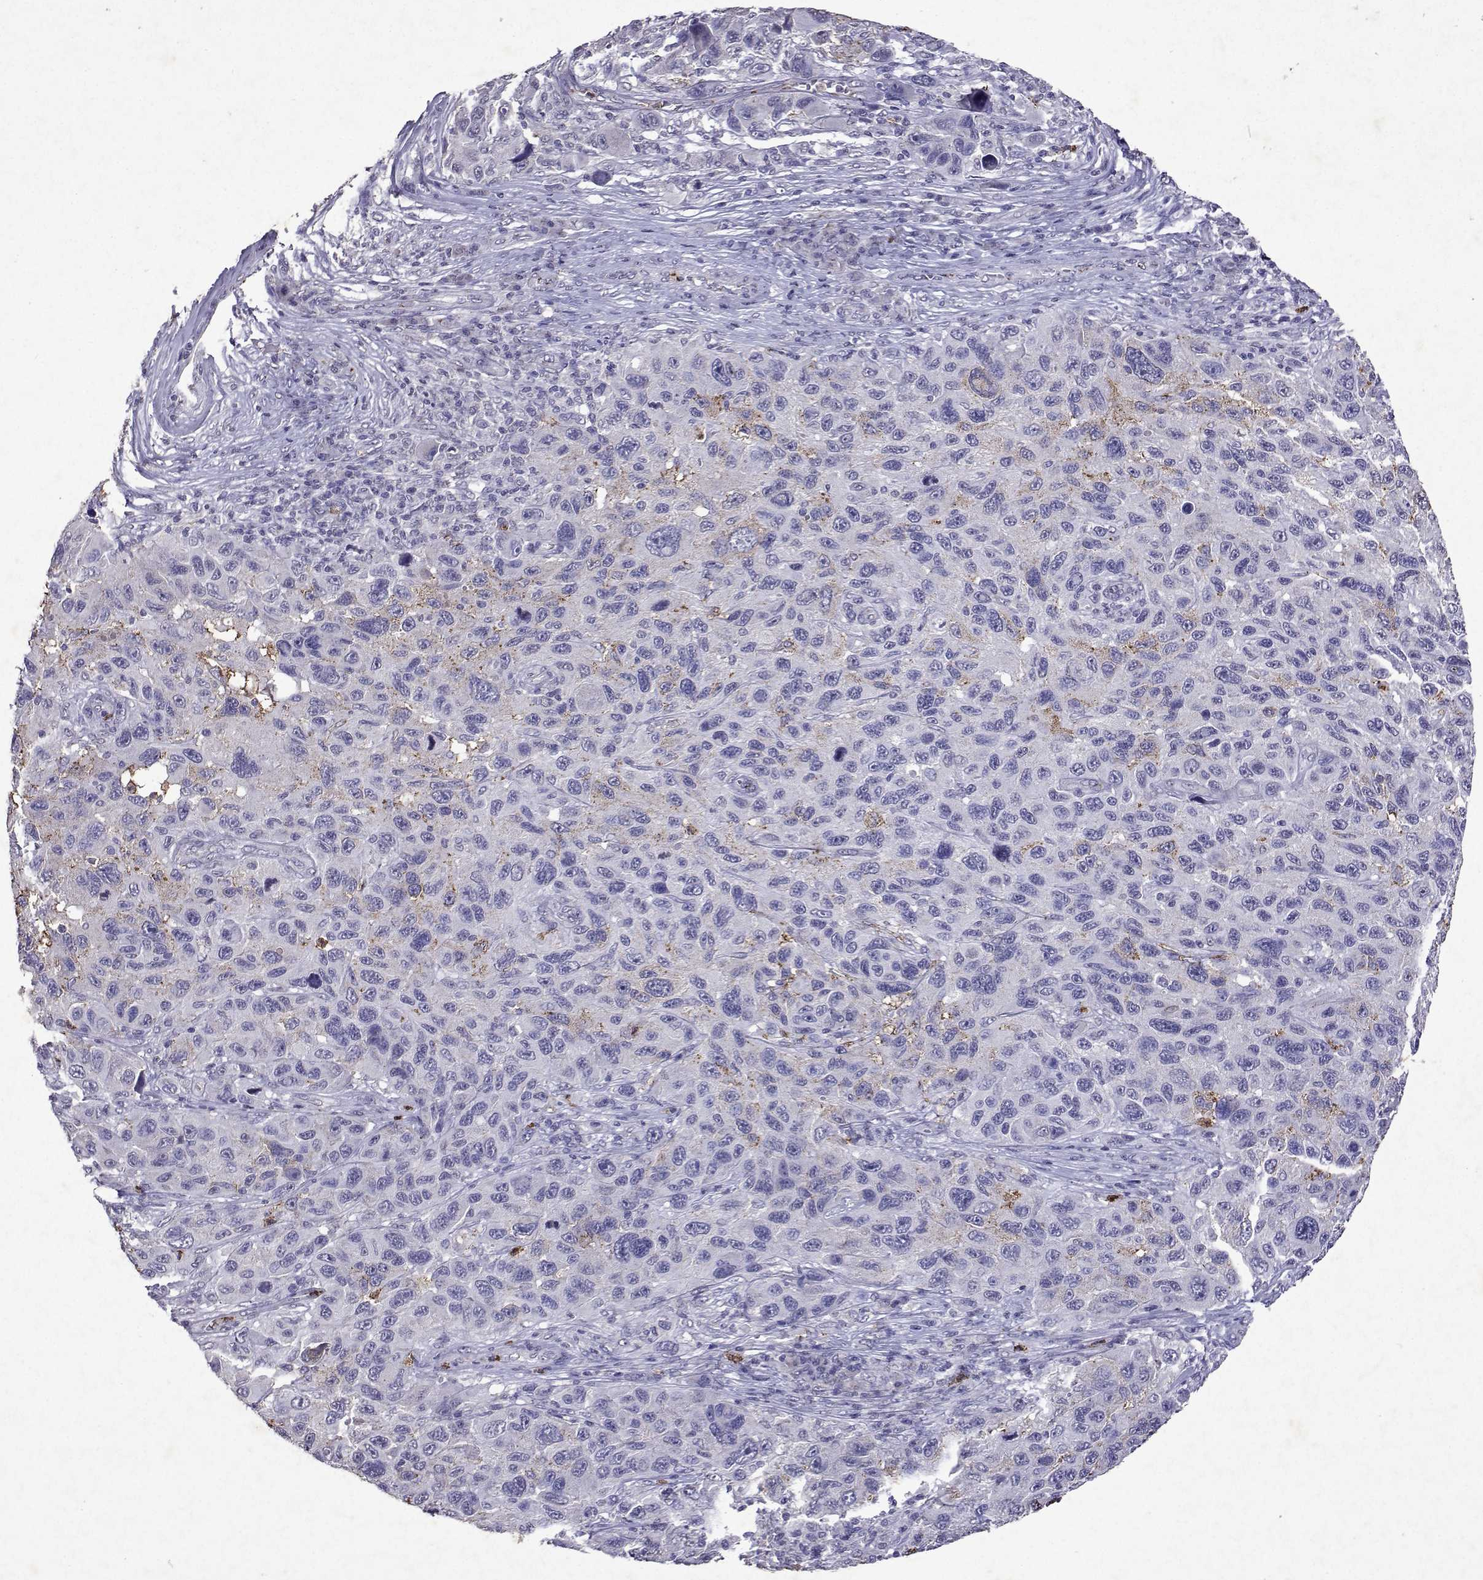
{"staining": {"intensity": "weak", "quantity": "<25%", "location": "cytoplasmic/membranous"}, "tissue": "melanoma", "cell_type": "Tumor cells", "image_type": "cancer", "snomed": [{"axis": "morphology", "description": "Malignant melanoma, NOS"}, {"axis": "topography", "description": "Skin"}], "caption": "Immunohistochemistry (IHC) image of human malignant melanoma stained for a protein (brown), which reveals no expression in tumor cells.", "gene": "DUSP28", "patient": {"sex": "male", "age": 53}}